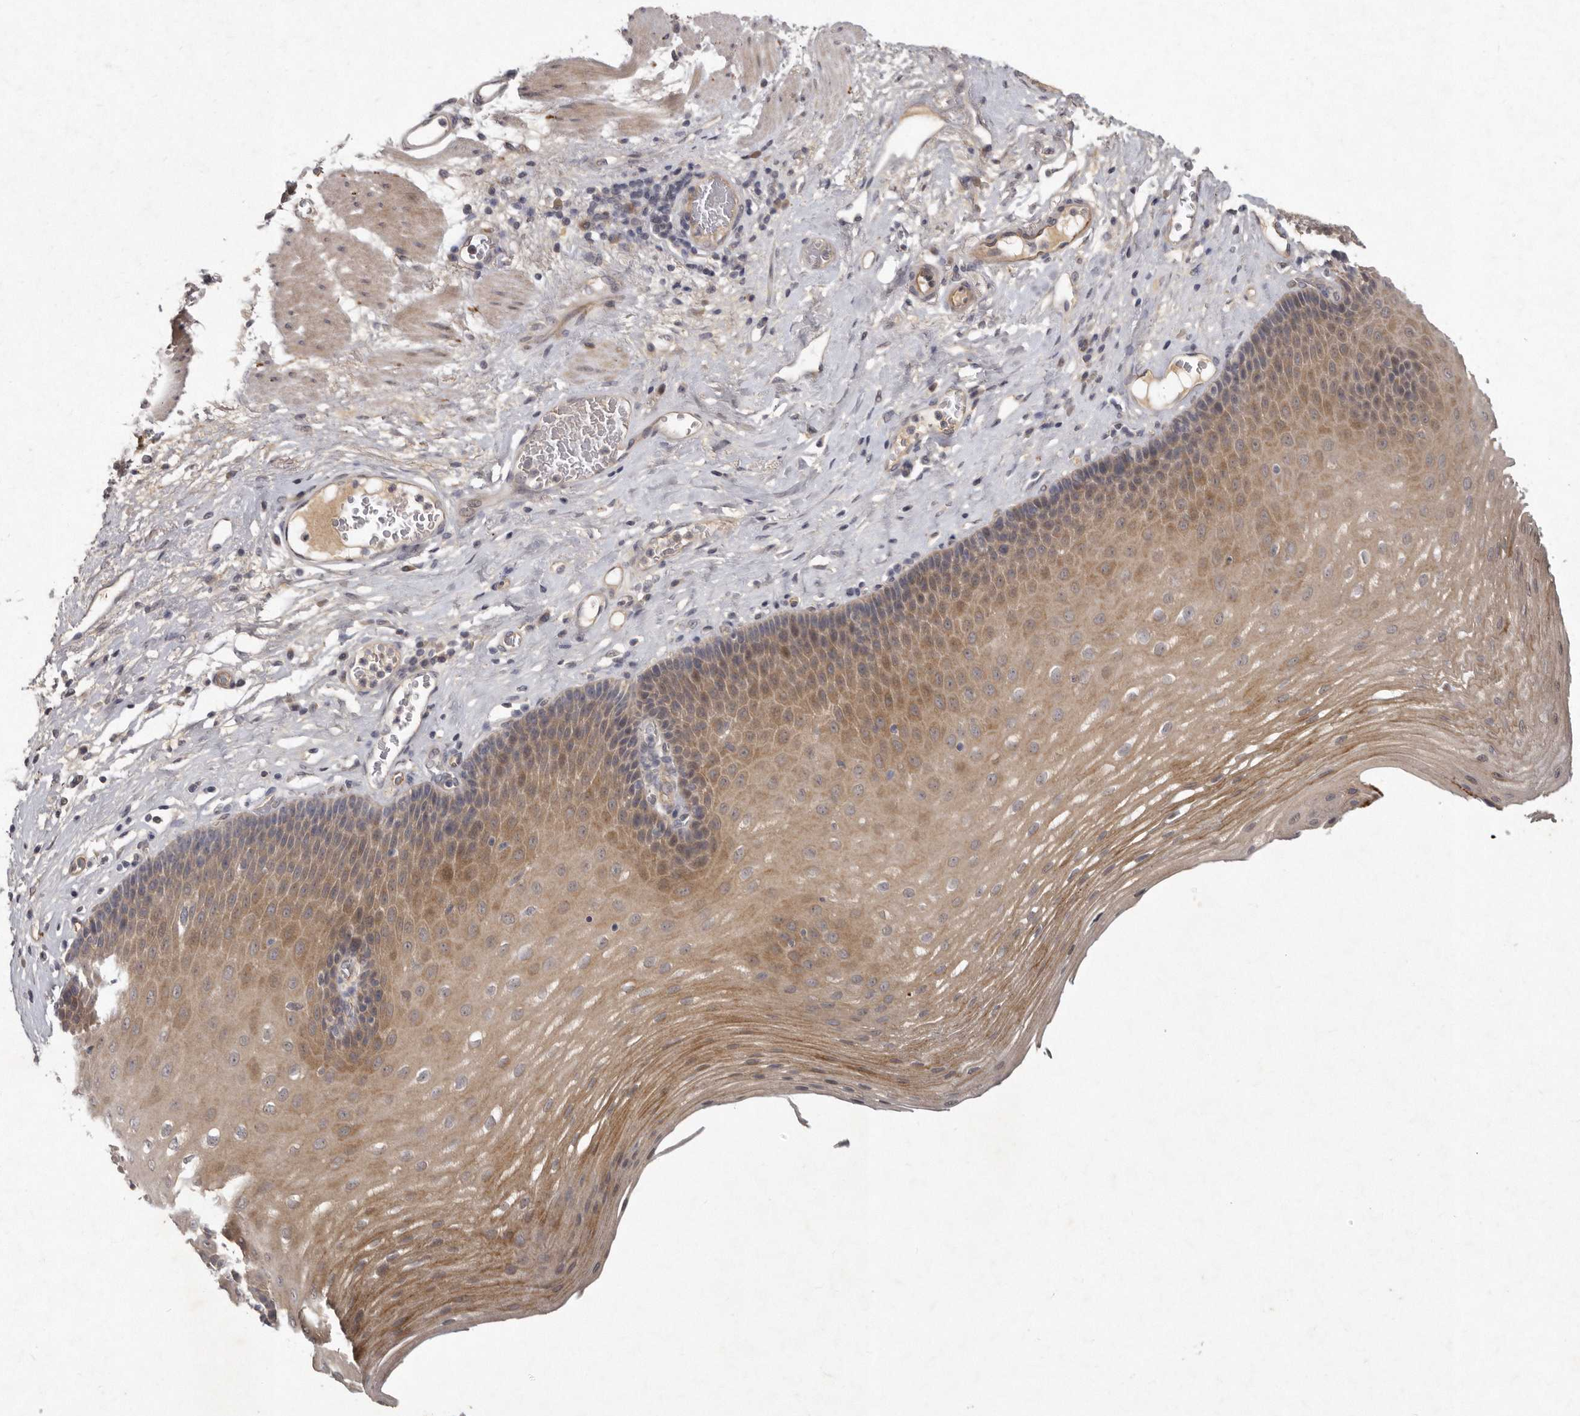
{"staining": {"intensity": "moderate", "quantity": "25%-75%", "location": "cytoplasmic/membranous"}, "tissue": "esophagus", "cell_type": "Squamous epithelial cells", "image_type": "normal", "snomed": [{"axis": "morphology", "description": "Normal tissue, NOS"}, {"axis": "topography", "description": "Esophagus"}], "caption": "Squamous epithelial cells reveal medium levels of moderate cytoplasmic/membranous expression in approximately 25%-75% of cells in unremarkable esophagus. (brown staining indicates protein expression, while blue staining denotes nuclei).", "gene": "SLC22A1", "patient": {"sex": "male", "age": 62}}